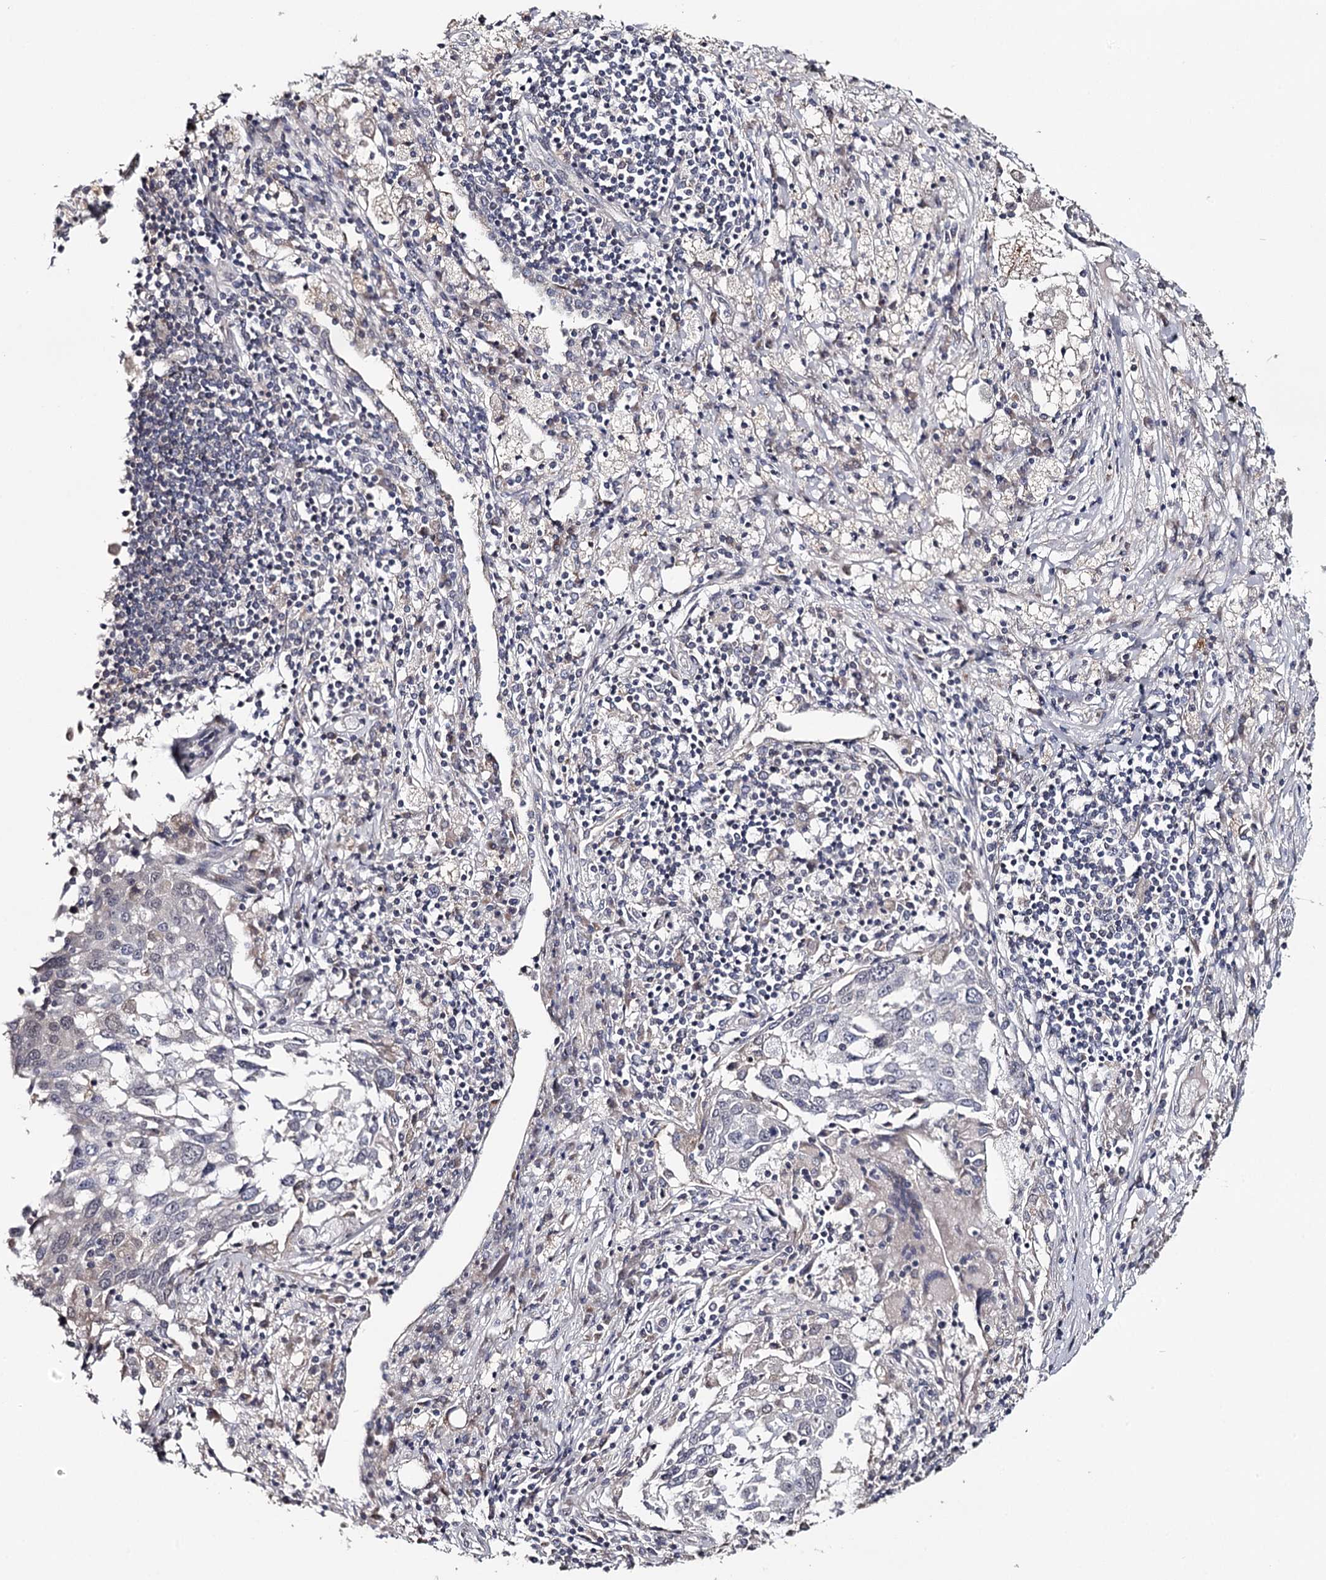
{"staining": {"intensity": "negative", "quantity": "none", "location": "none"}, "tissue": "lung cancer", "cell_type": "Tumor cells", "image_type": "cancer", "snomed": [{"axis": "morphology", "description": "Squamous cell carcinoma, NOS"}, {"axis": "topography", "description": "Lung"}], "caption": "This image is of lung cancer stained with IHC to label a protein in brown with the nuclei are counter-stained blue. There is no positivity in tumor cells. (DAB IHC, high magnification).", "gene": "GTSF1", "patient": {"sex": "male", "age": 65}}